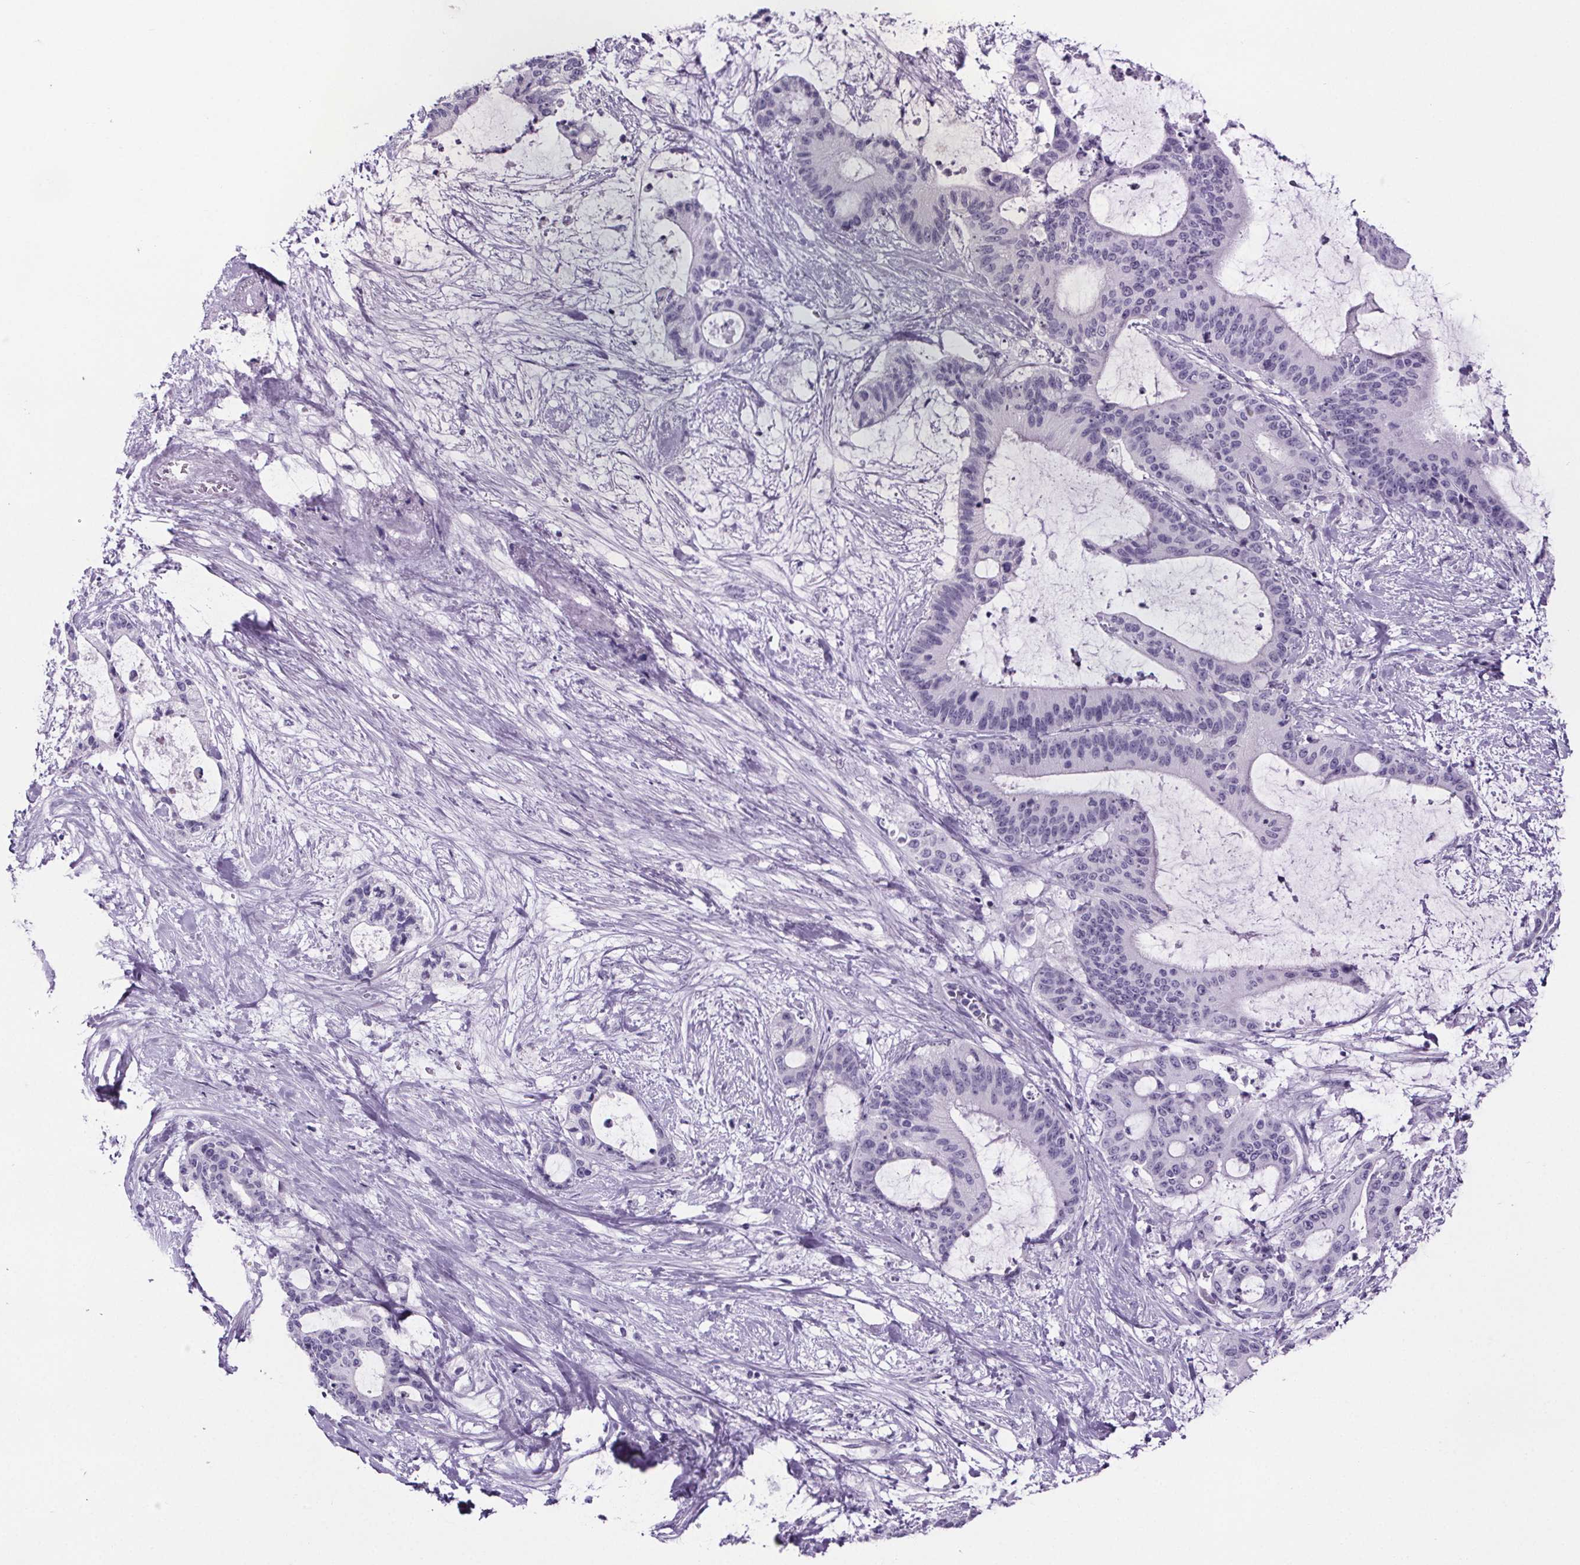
{"staining": {"intensity": "negative", "quantity": "none", "location": "none"}, "tissue": "liver cancer", "cell_type": "Tumor cells", "image_type": "cancer", "snomed": [{"axis": "morphology", "description": "Cholangiocarcinoma"}, {"axis": "topography", "description": "Liver"}], "caption": "The IHC photomicrograph has no significant positivity in tumor cells of liver cancer (cholangiocarcinoma) tissue.", "gene": "CUBN", "patient": {"sex": "female", "age": 73}}